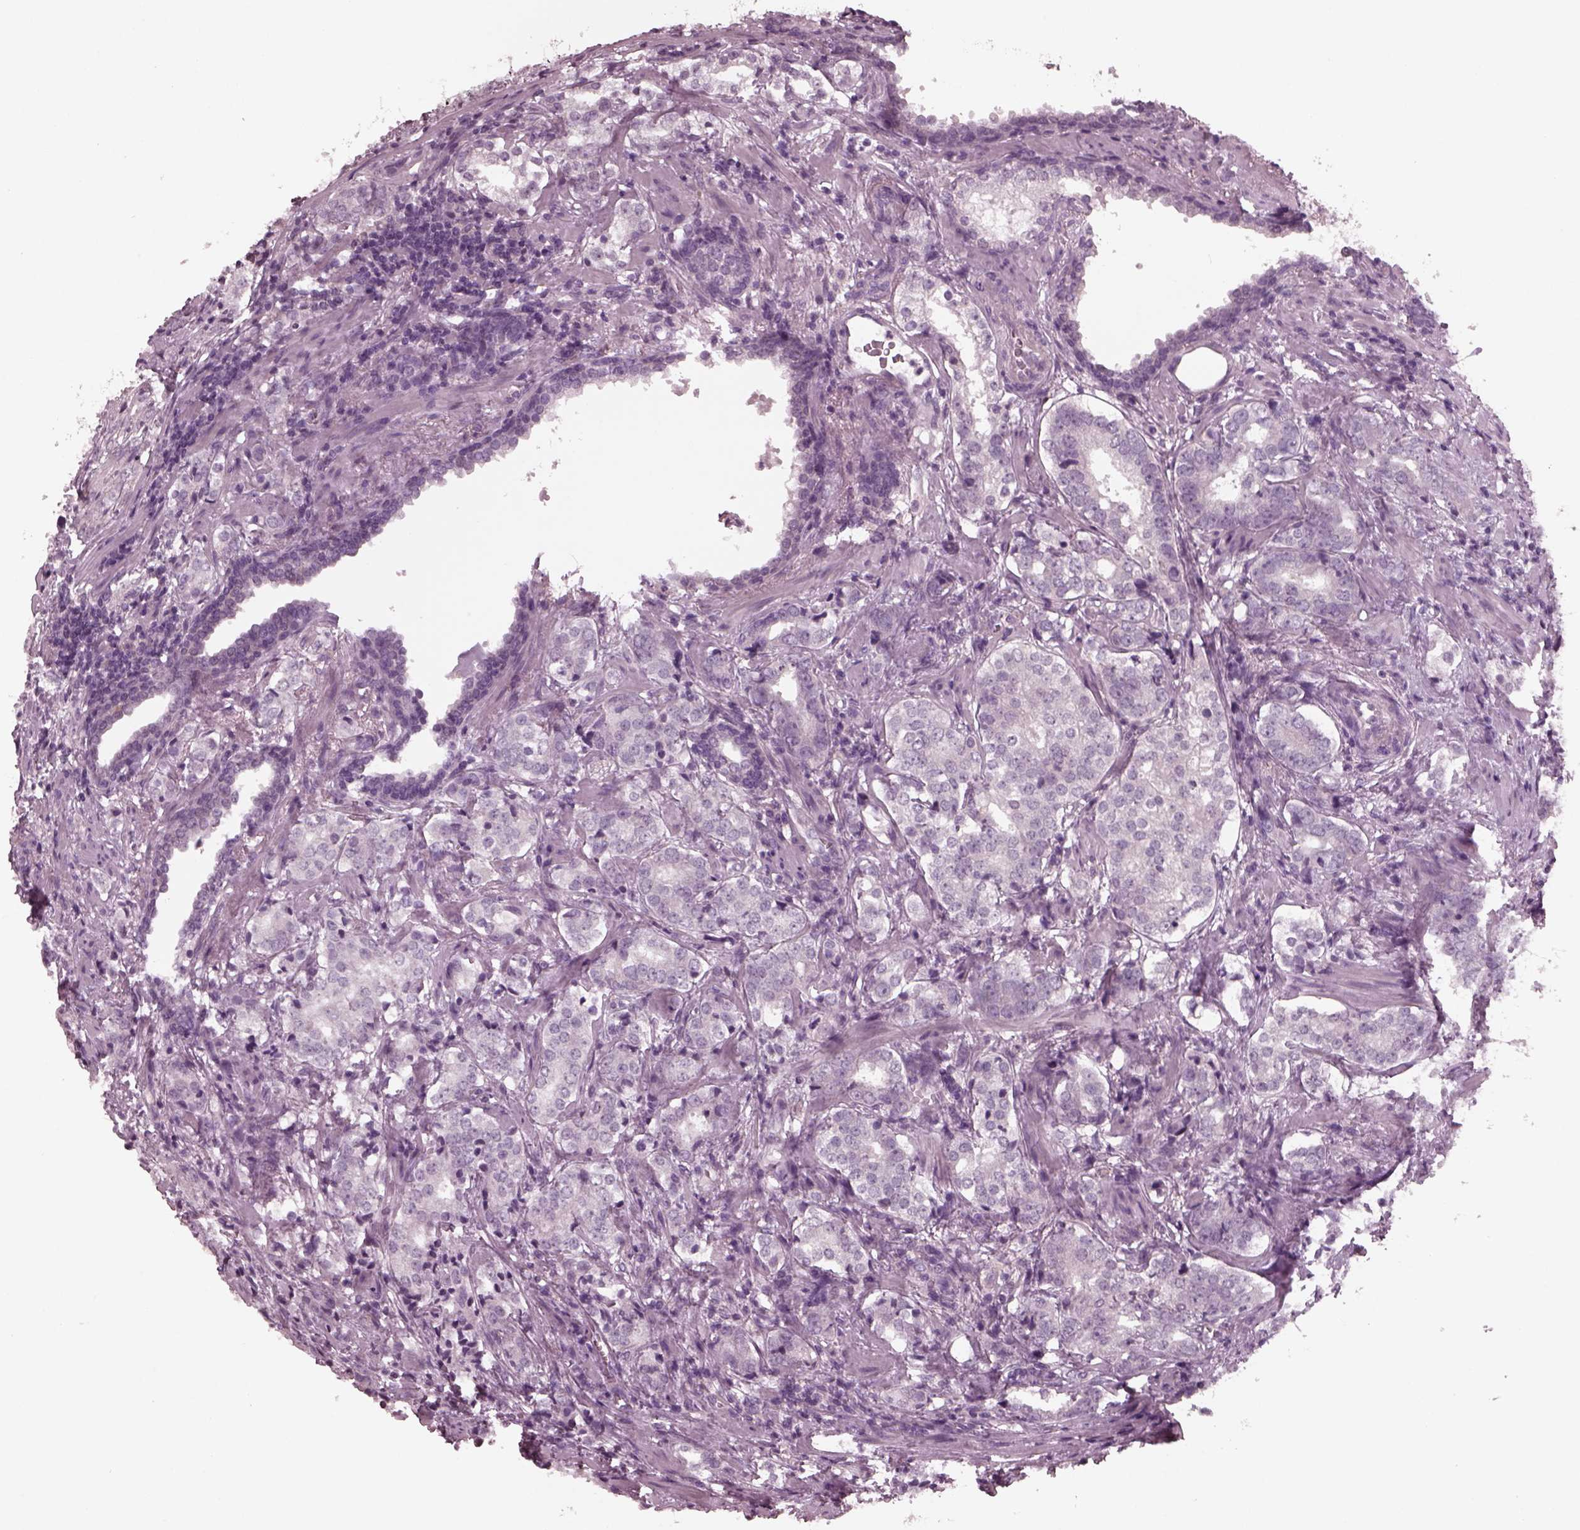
{"staining": {"intensity": "negative", "quantity": "none", "location": "none"}, "tissue": "prostate cancer", "cell_type": "Tumor cells", "image_type": "cancer", "snomed": [{"axis": "morphology", "description": "Adenocarcinoma, NOS"}, {"axis": "topography", "description": "Prostate and seminal vesicle, NOS"}], "caption": "A high-resolution image shows immunohistochemistry staining of prostate cancer (adenocarcinoma), which shows no significant expression in tumor cells.", "gene": "YY2", "patient": {"sex": "male", "age": 63}}